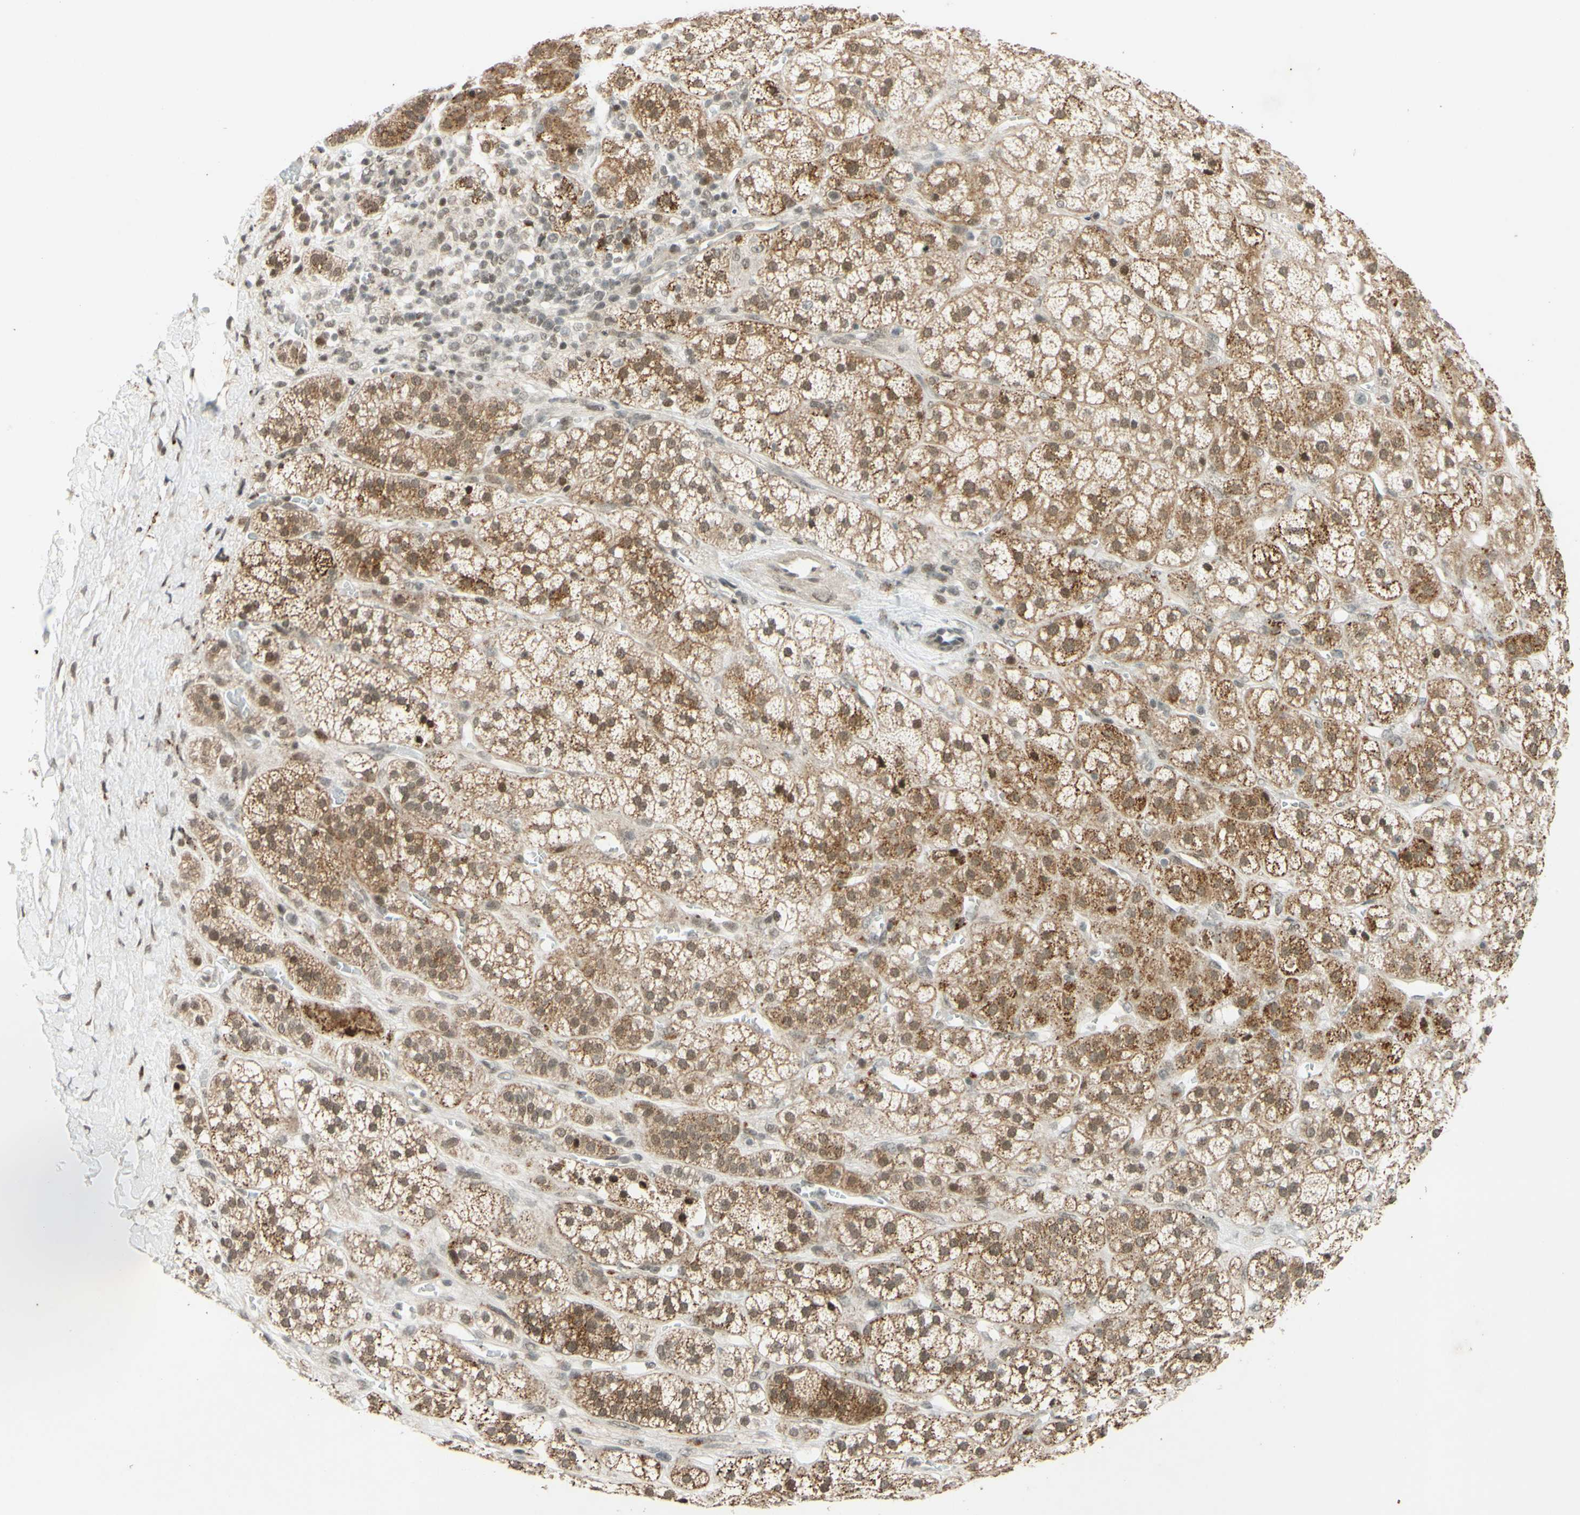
{"staining": {"intensity": "moderate", "quantity": ">75%", "location": "cytoplasmic/membranous,nuclear"}, "tissue": "adrenal gland", "cell_type": "Glandular cells", "image_type": "normal", "snomed": [{"axis": "morphology", "description": "Normal tissue, NOS"}, {"axis": "topography", "description": "Adrenal gland"}], "caption": "Immunohistochemical staining of unremarkable human adrenal gland demonstrates medium levels of moderate cytoplasmic/membranous,nuclear staining in approximately >75% of glandular cells. (DAB = brown stain, brightfield microscopy at high magnification).", "gene": "SMARCB1", "patient": {"sex": "male", "age": 56}}